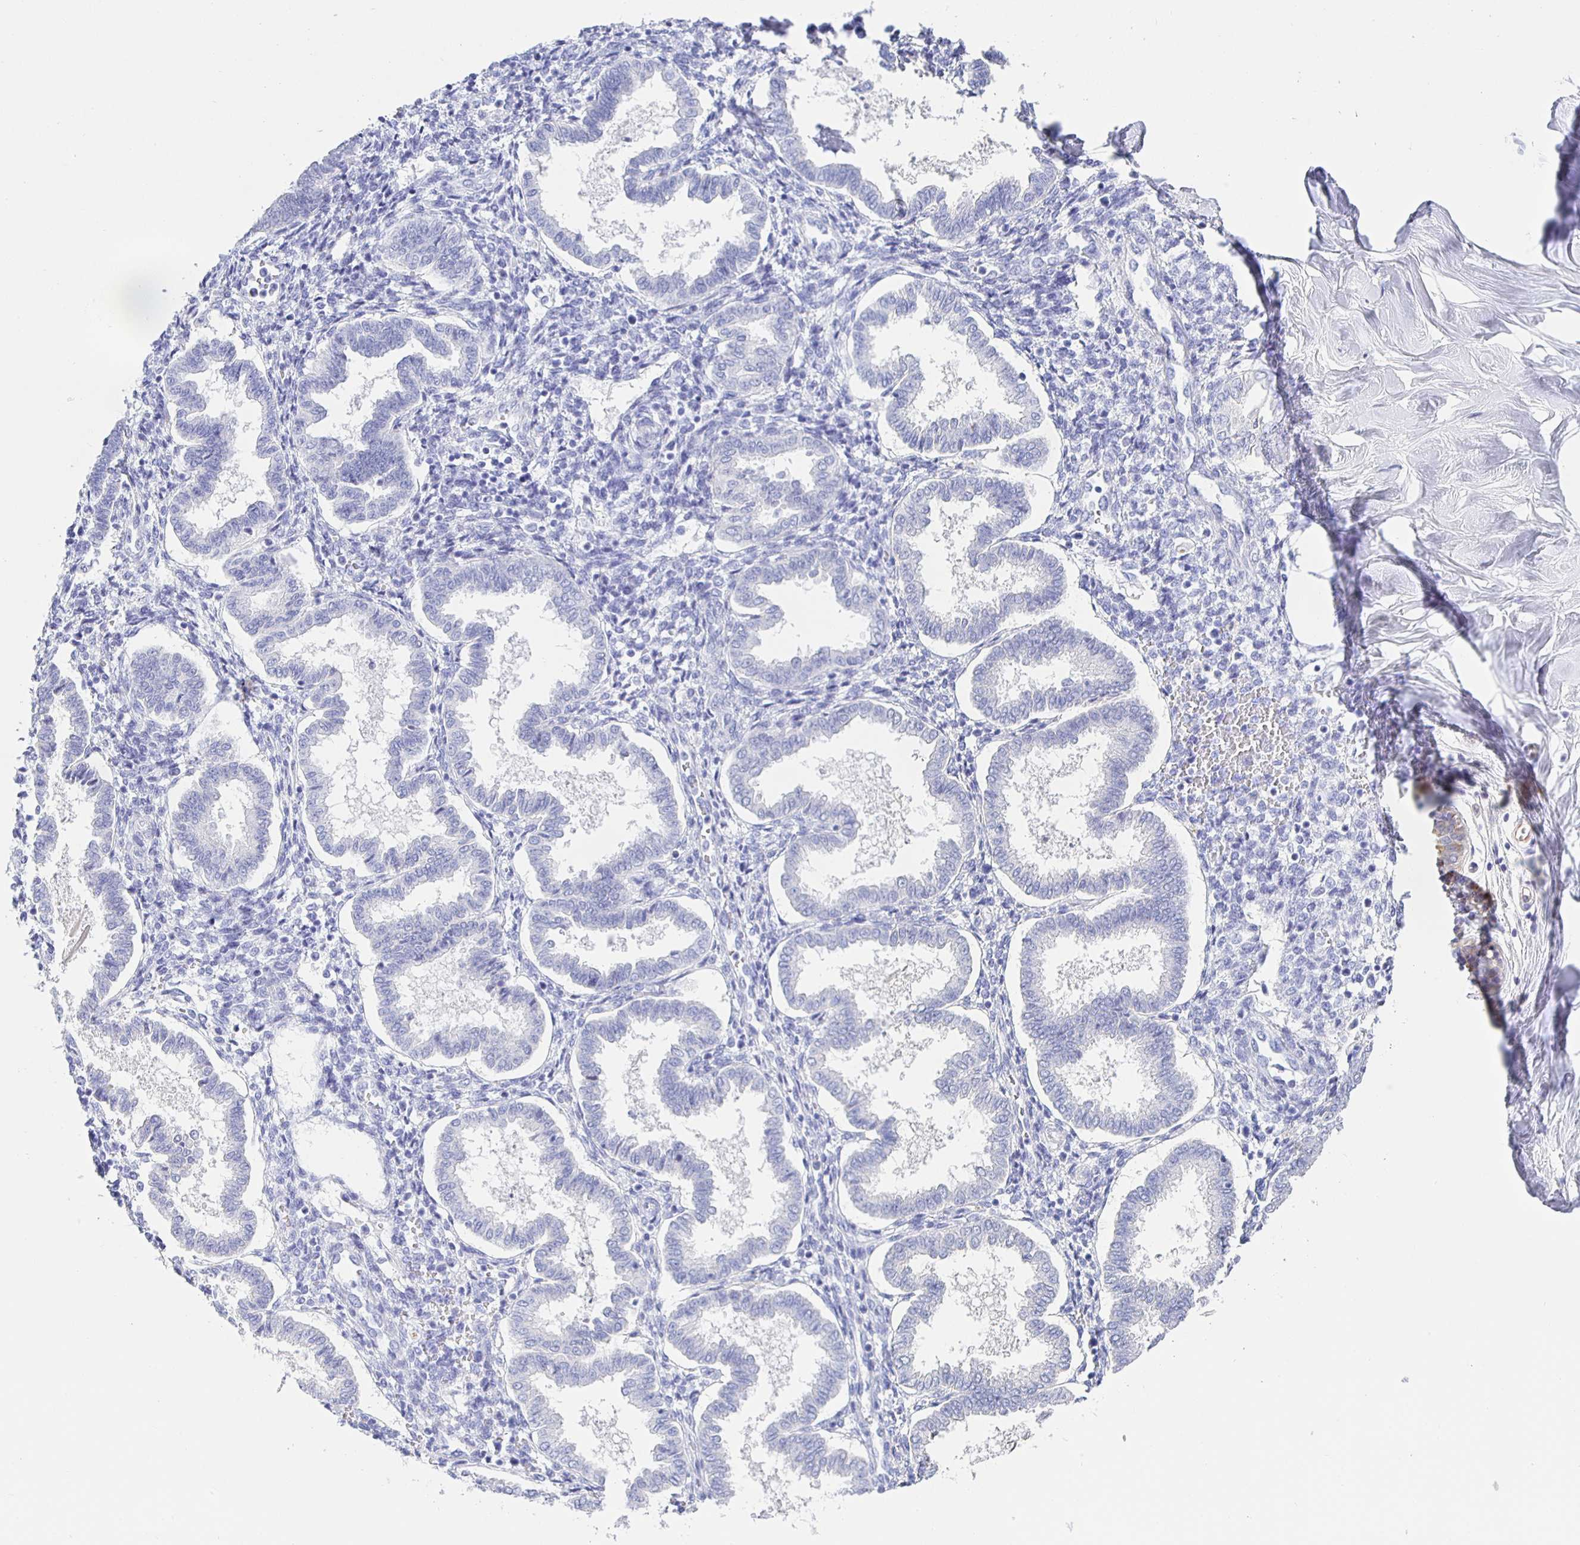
{"staining": {"intensity": "negative", "quantity": "none", "location": "none"}, "tissue": "endometrium", "cell_type": "Cells in endometrial stroma", "image_type": "normal", "snomed": [{"axis": "morphology", "description": "Normal tissue, NOS"}, {"axis": "topography", "description": "Endometrium"}], "caption": "A high-resolution histopathology image shows immunohistochemistry staining of normal endometrium, which shows no significant positivity in cells in endometrial stroma.", "gene": "HSPA4L", "patient": {"sex": "female", "age": 24}}